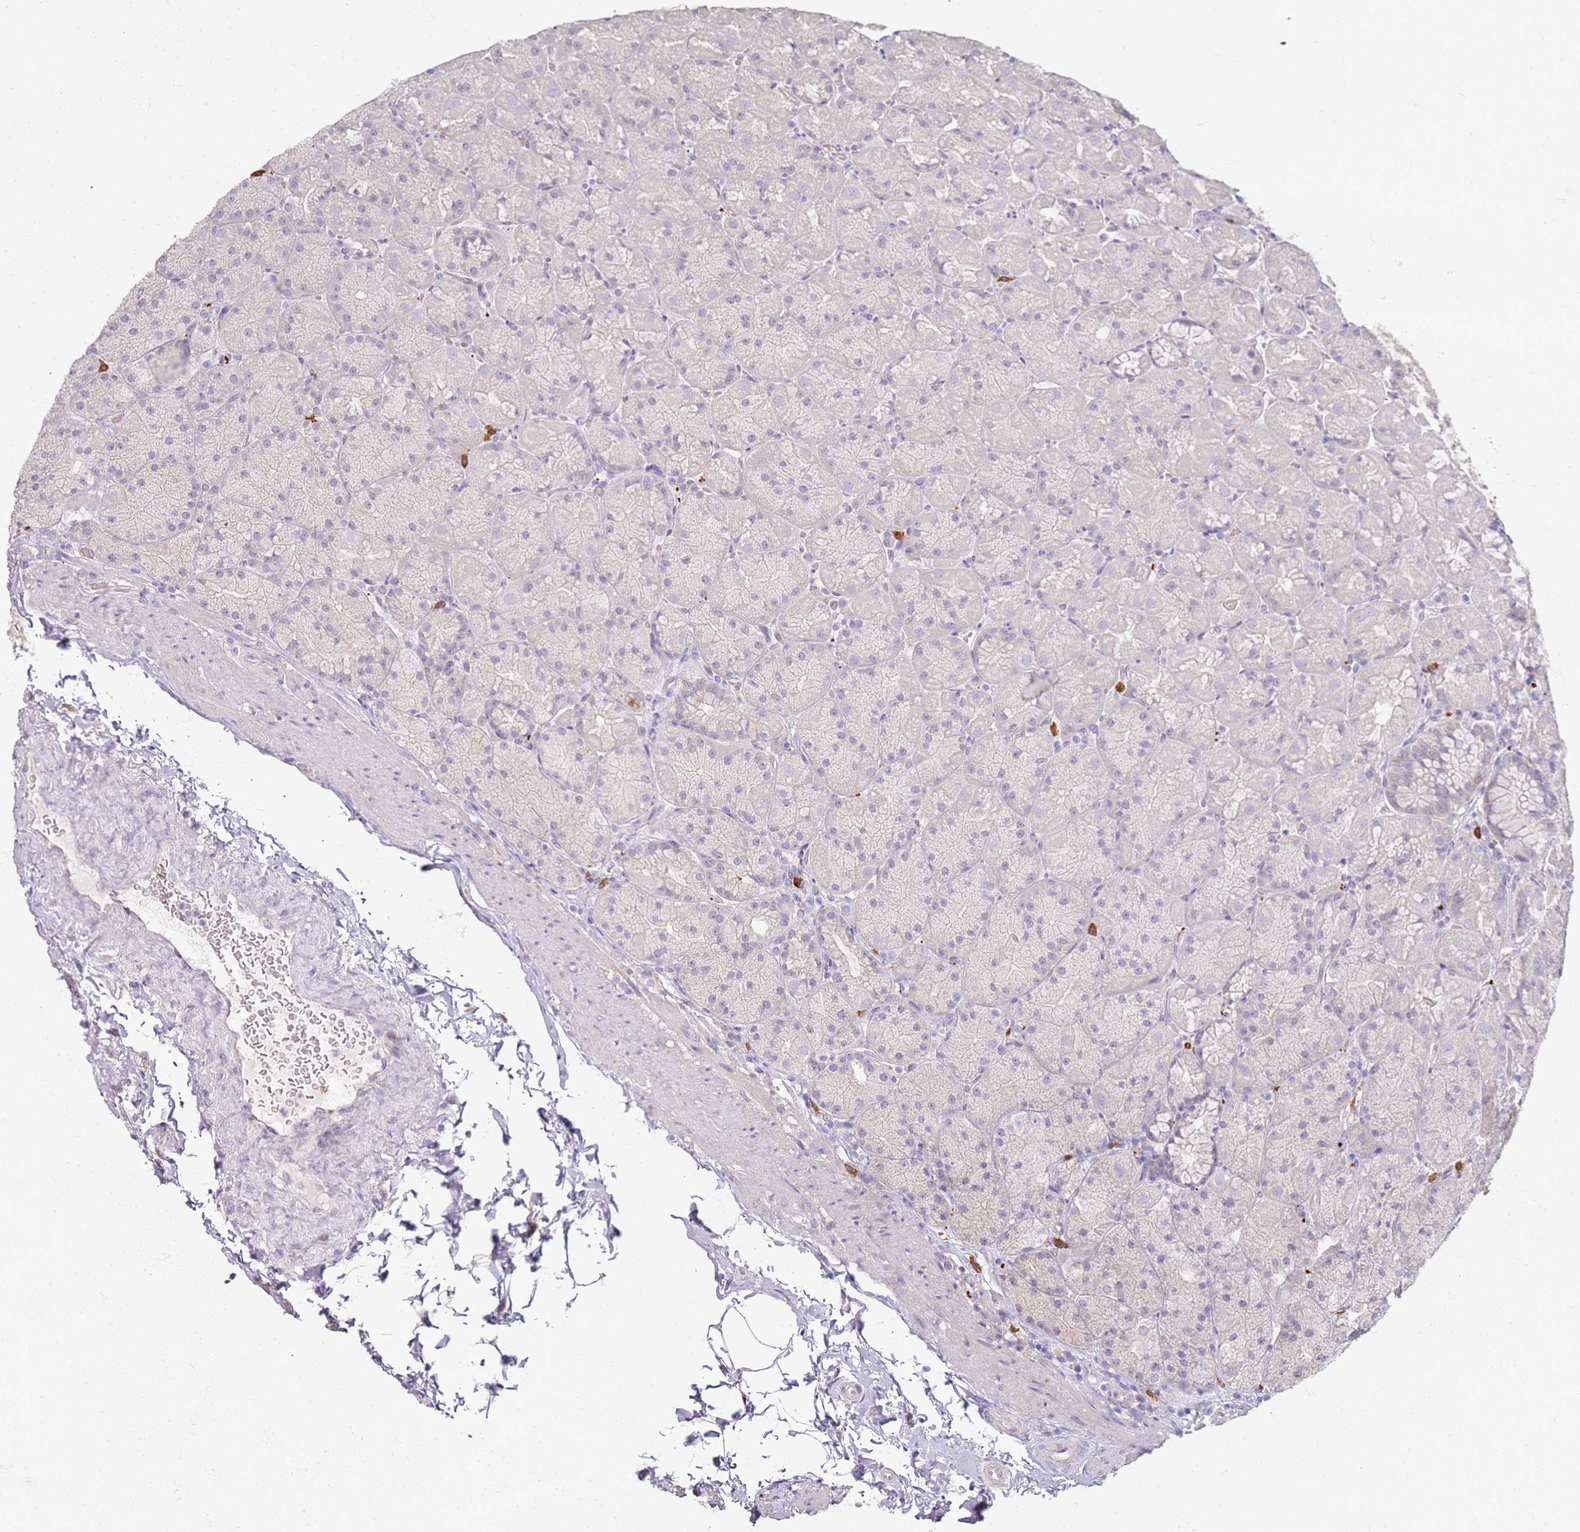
{"staining": {"intensity": "negative", "quantity": "none", "location": "none"}, "tissue": "stomach", "cell_type": "Glandular cells", "image_type": "normal", "snomed": [{"axis": "morphology", "description": "Normal tissue, NOS"}, {"axis": "topography", "description": "Stomach, upper"}, {"axis": "topography", "description": "Stomach, lower"}], "caption": "This is an immunohistochemistry histopathology image of unremarkable stomach. There is no positivity in glandular cells.", "gene": "CD40LG", "patient": {"sex": "male", "age": 67}}